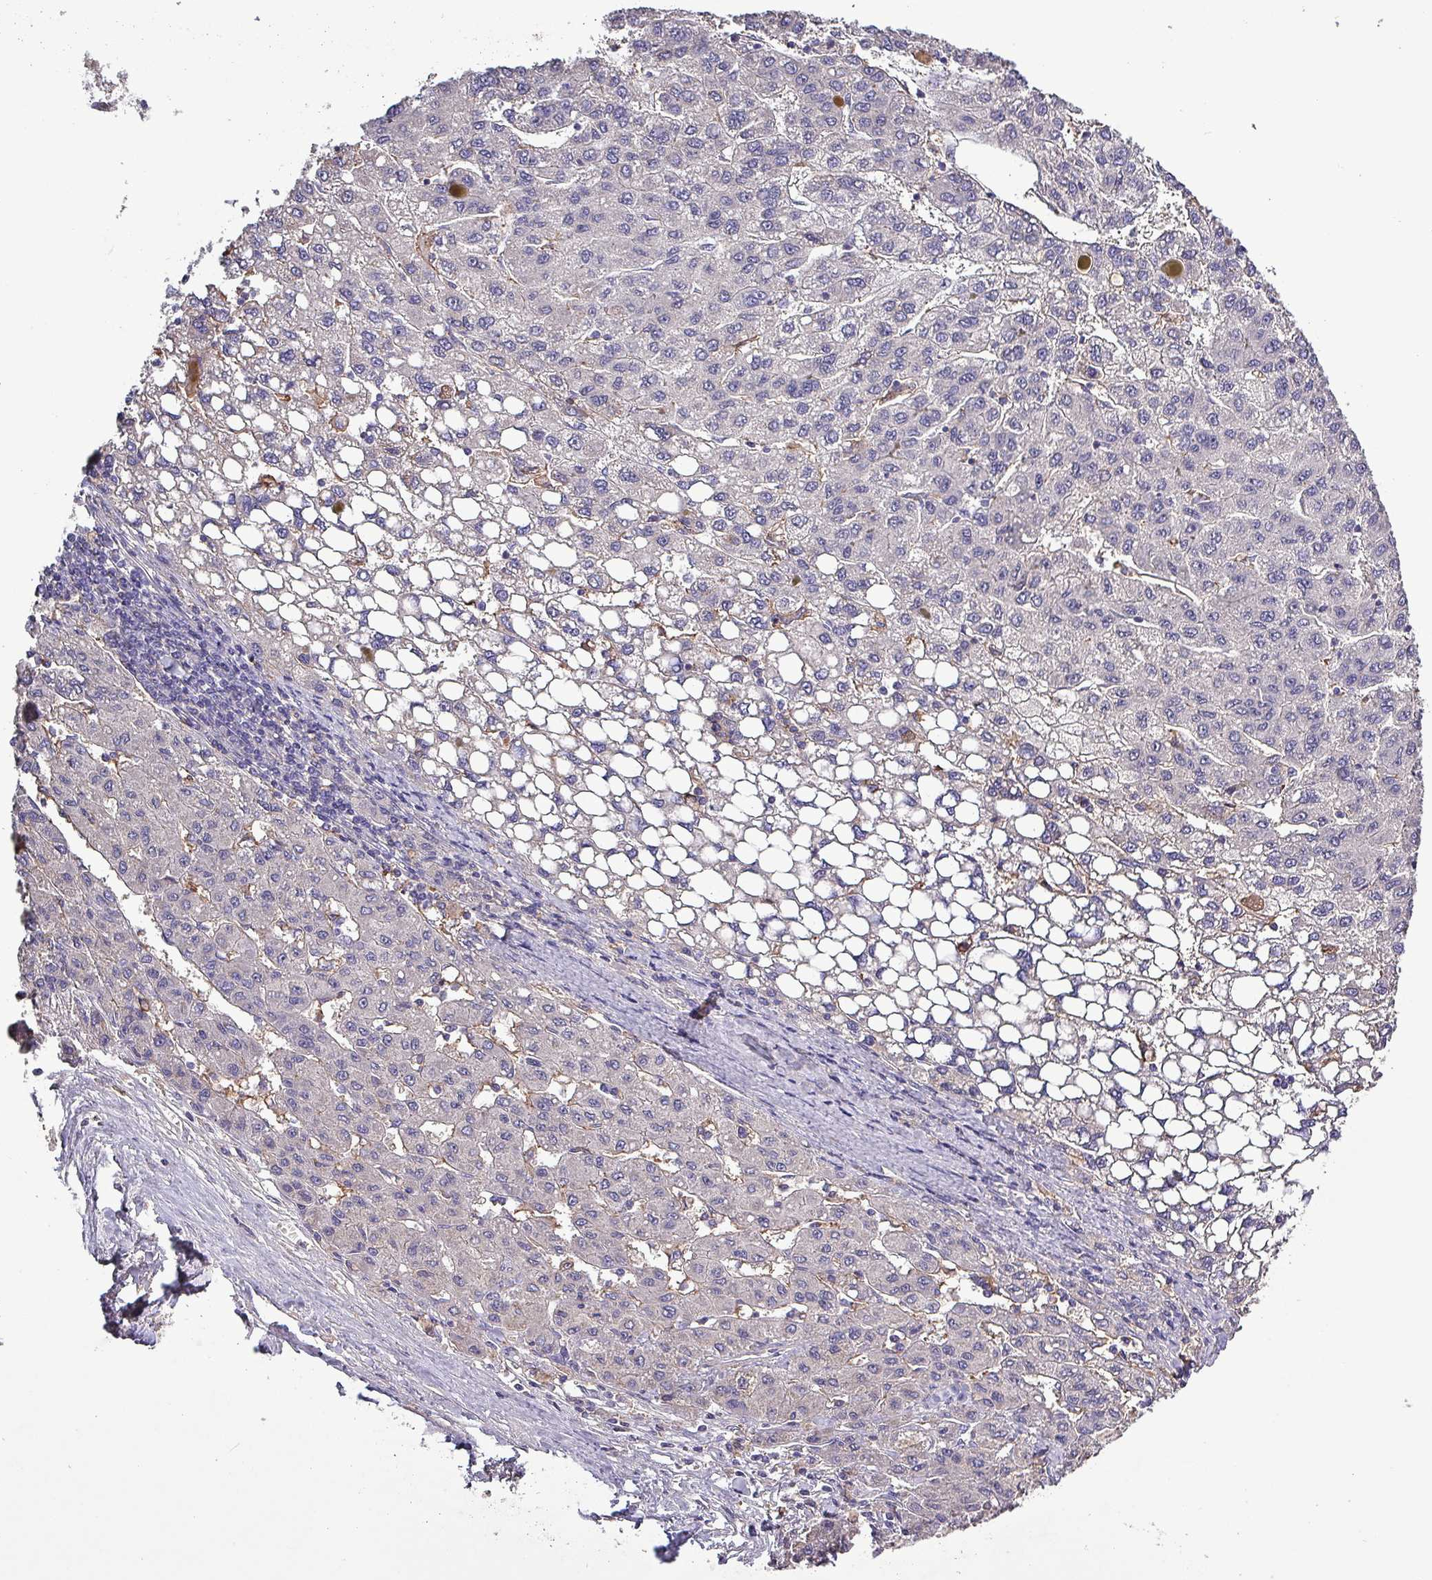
{"staining": {"intensity": "negative", "quantity": "none", "location": "none"}, "tissue": "liver cancer", "cell_type": "Tumor cells", "image_type": "cancer", "snomed": [{"axis": "morphology", "description": "Carcinoma, Hepatocellular, NOS"}, {"axis": "topography", "description": "Liver"}], "caption": "Tumor cells are negative for protein expression in human liver cancer.", "gene": "HTRA4", "patient": {"sex": "female", "age": 82}}